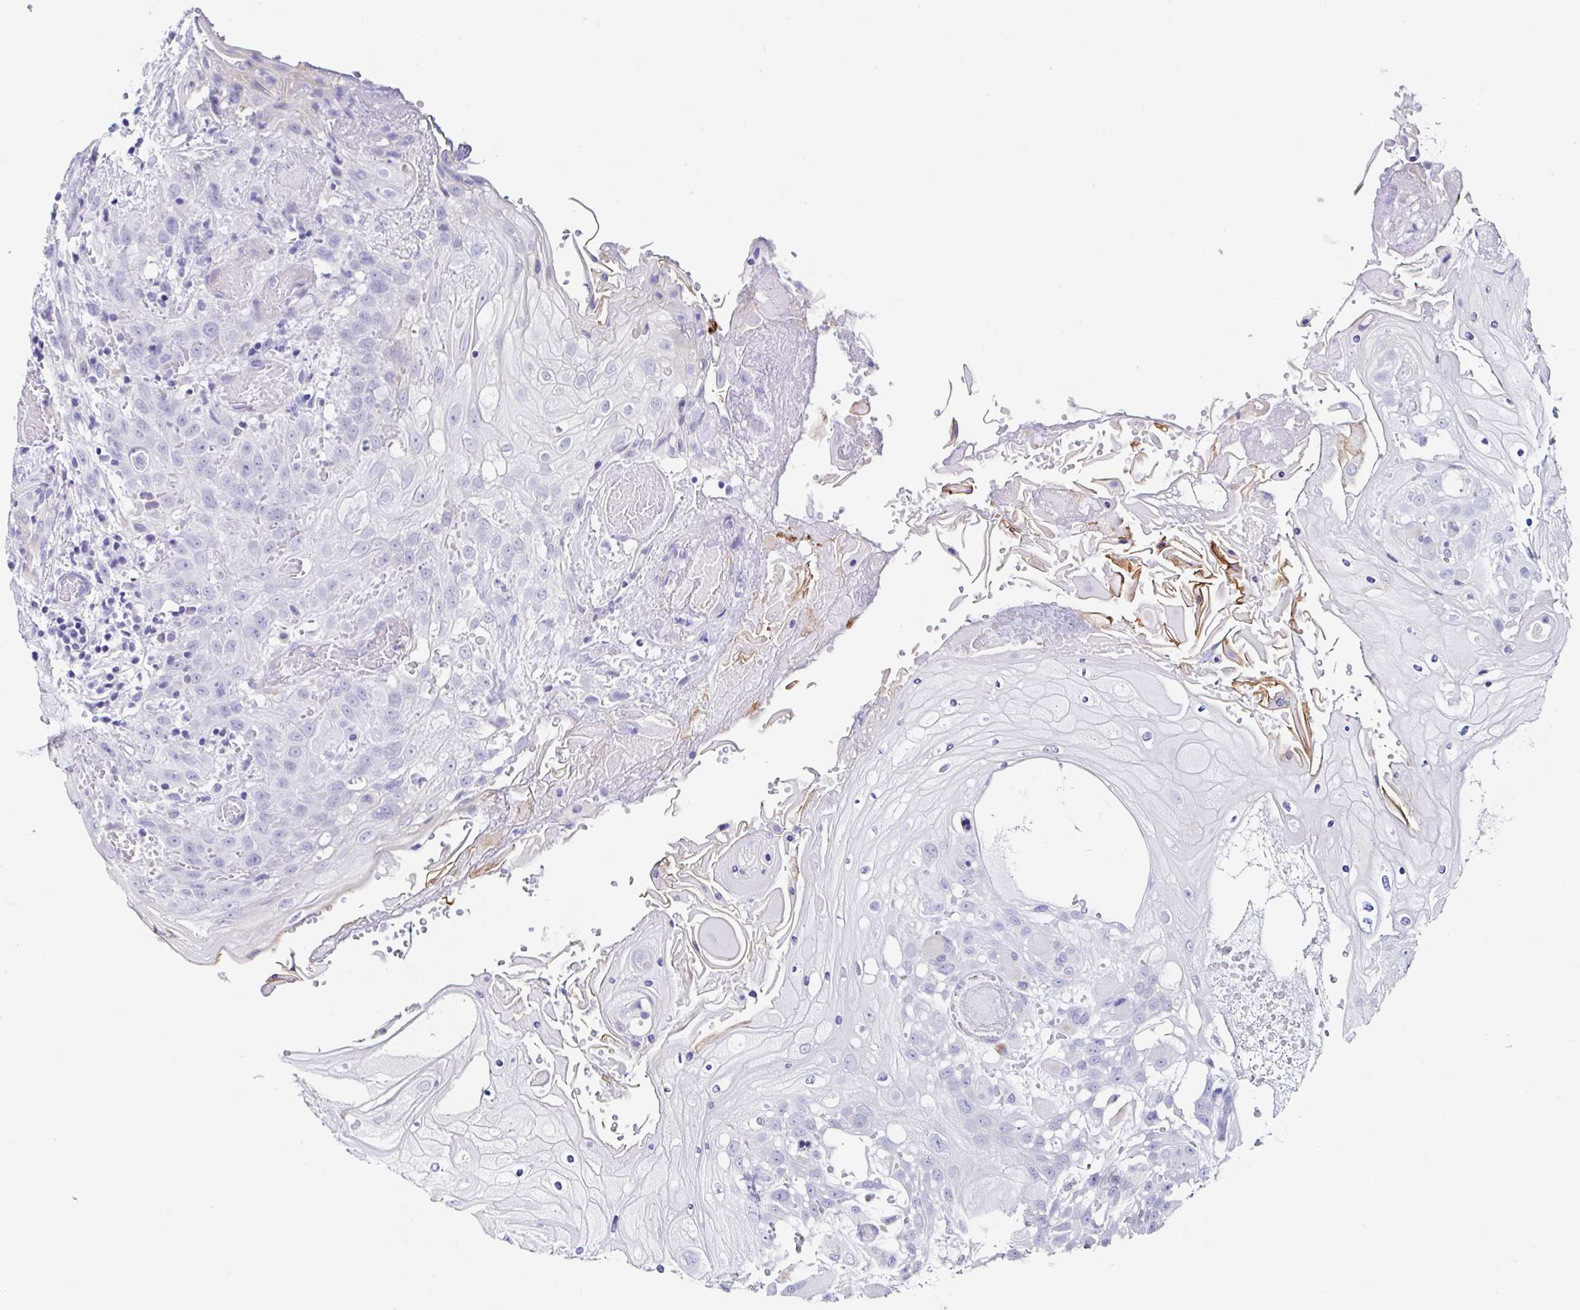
{"staining": {"intensity": "negative", "quantity": "none", "location": "none"}, "tissue": "head and neck cancer", "cell_type": "Tumor cells", "image_type": "cancer", "snomed": [{"axis": "morphology", "description": "Squamous cell carcinoma, NOS"}, {"axis": "topography", "description": "Head-Neck"}], "caption": "Tumor cells are negative for brown protein staining in head and neck squamous cell carcinoma. (DAB (3,3'-diaminobenzidine) immunohistochemistry with hematoxylin counter stain).", "gene": "TMPRSS11E", "patient": {"sex": "female", "age": 43}}